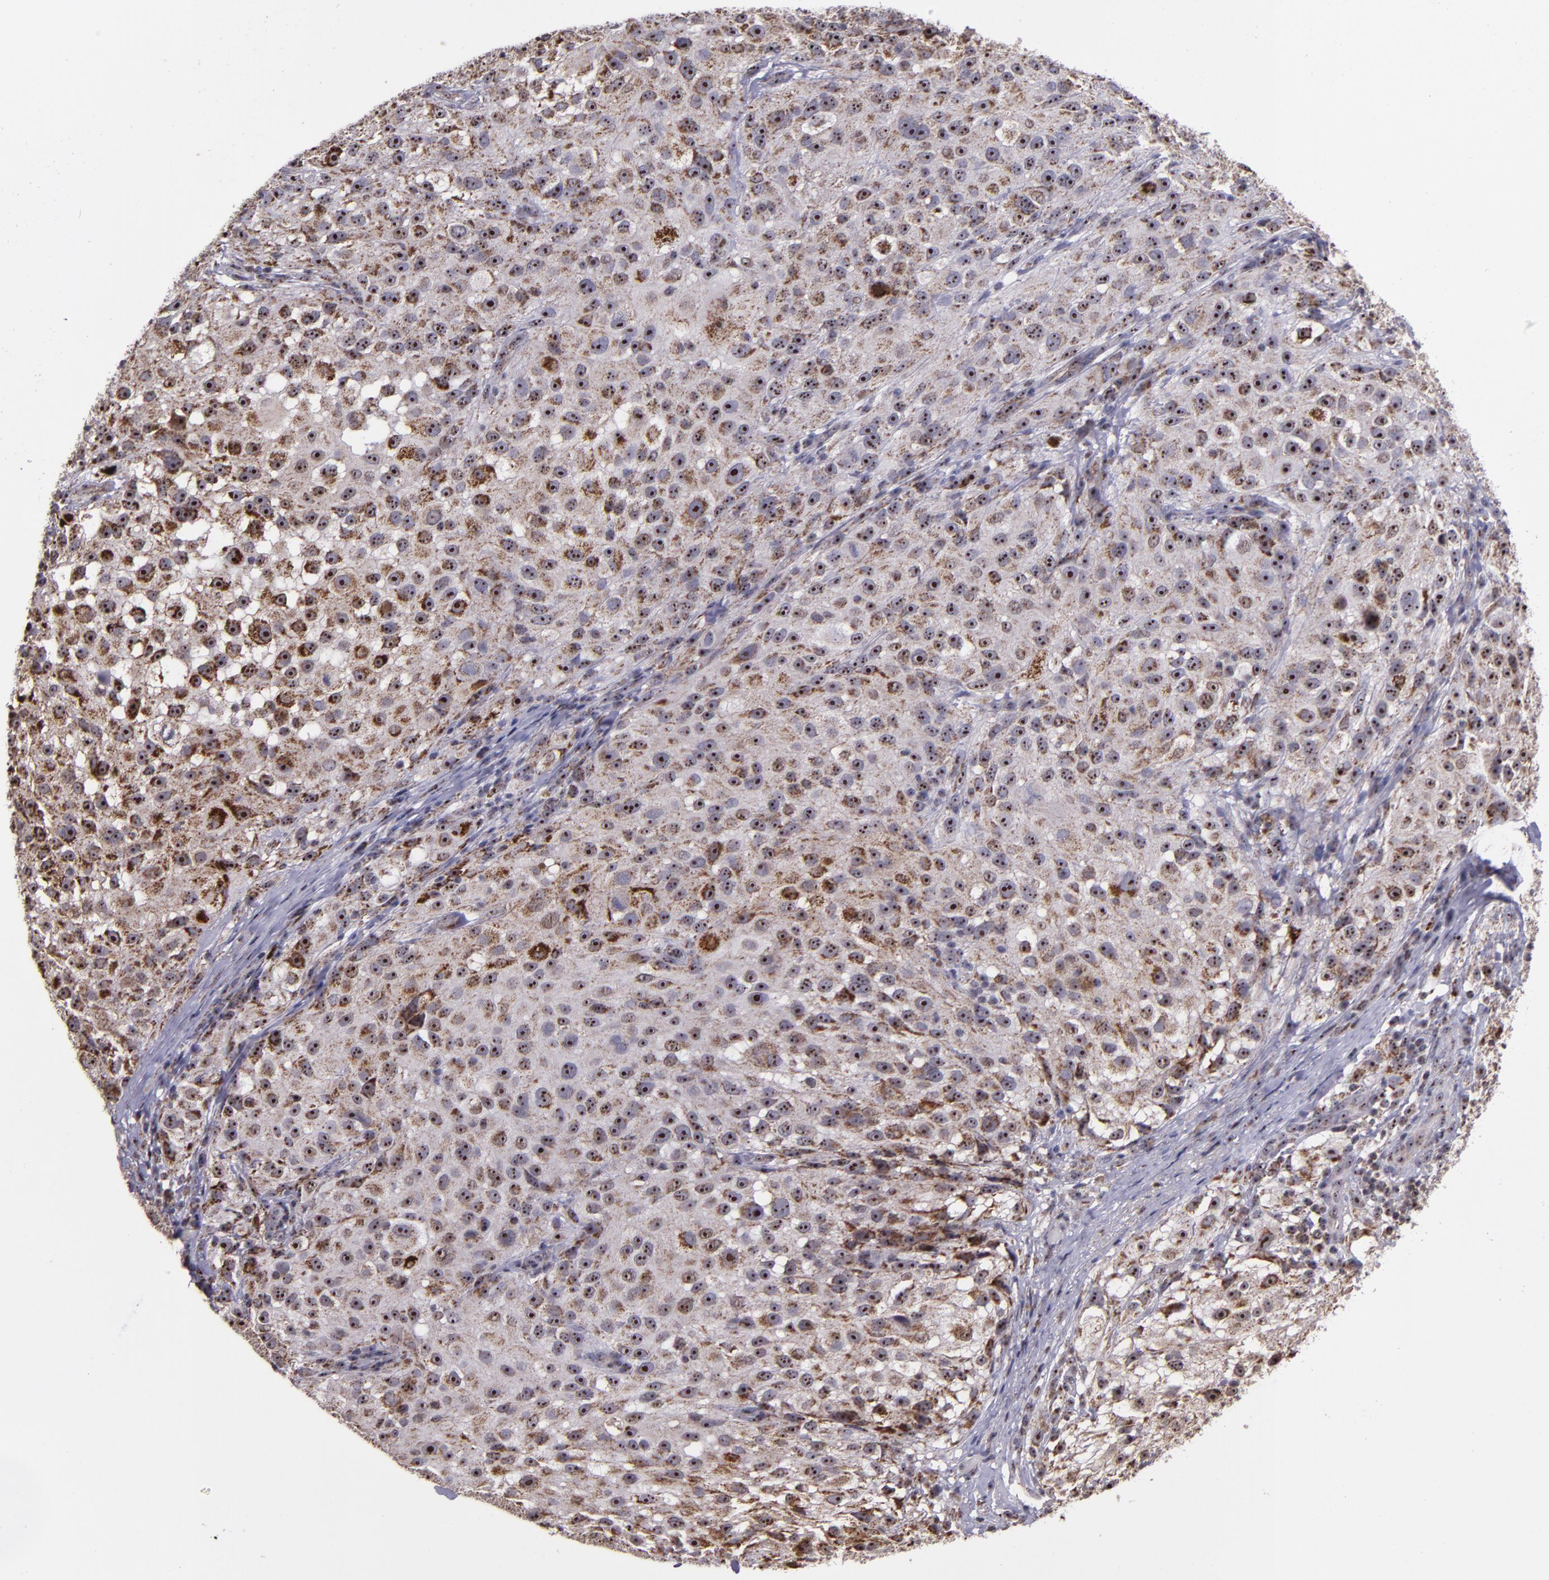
{"staining": {"intensity": "strong", "quantity": "25%-75%", "location": "cytoplasmic/membranous,nuclear"}, "tissue": "melanoma", "cell_type": "Tumor cells", "image_type": "cancer", "snomed": [{"axis": "morphology", "description": "Necrosis, NOS"}, {"axis": "morphology", "description": "Malignant melanoma, NOS"}, {"axis": "topography", "description": "Skin"}], "caption": "Human melanoma stained with a protein marker reveals strong staining in tumor cells.", "gene": "LONP1", "patient": {"sex": "female", "age": 87}}